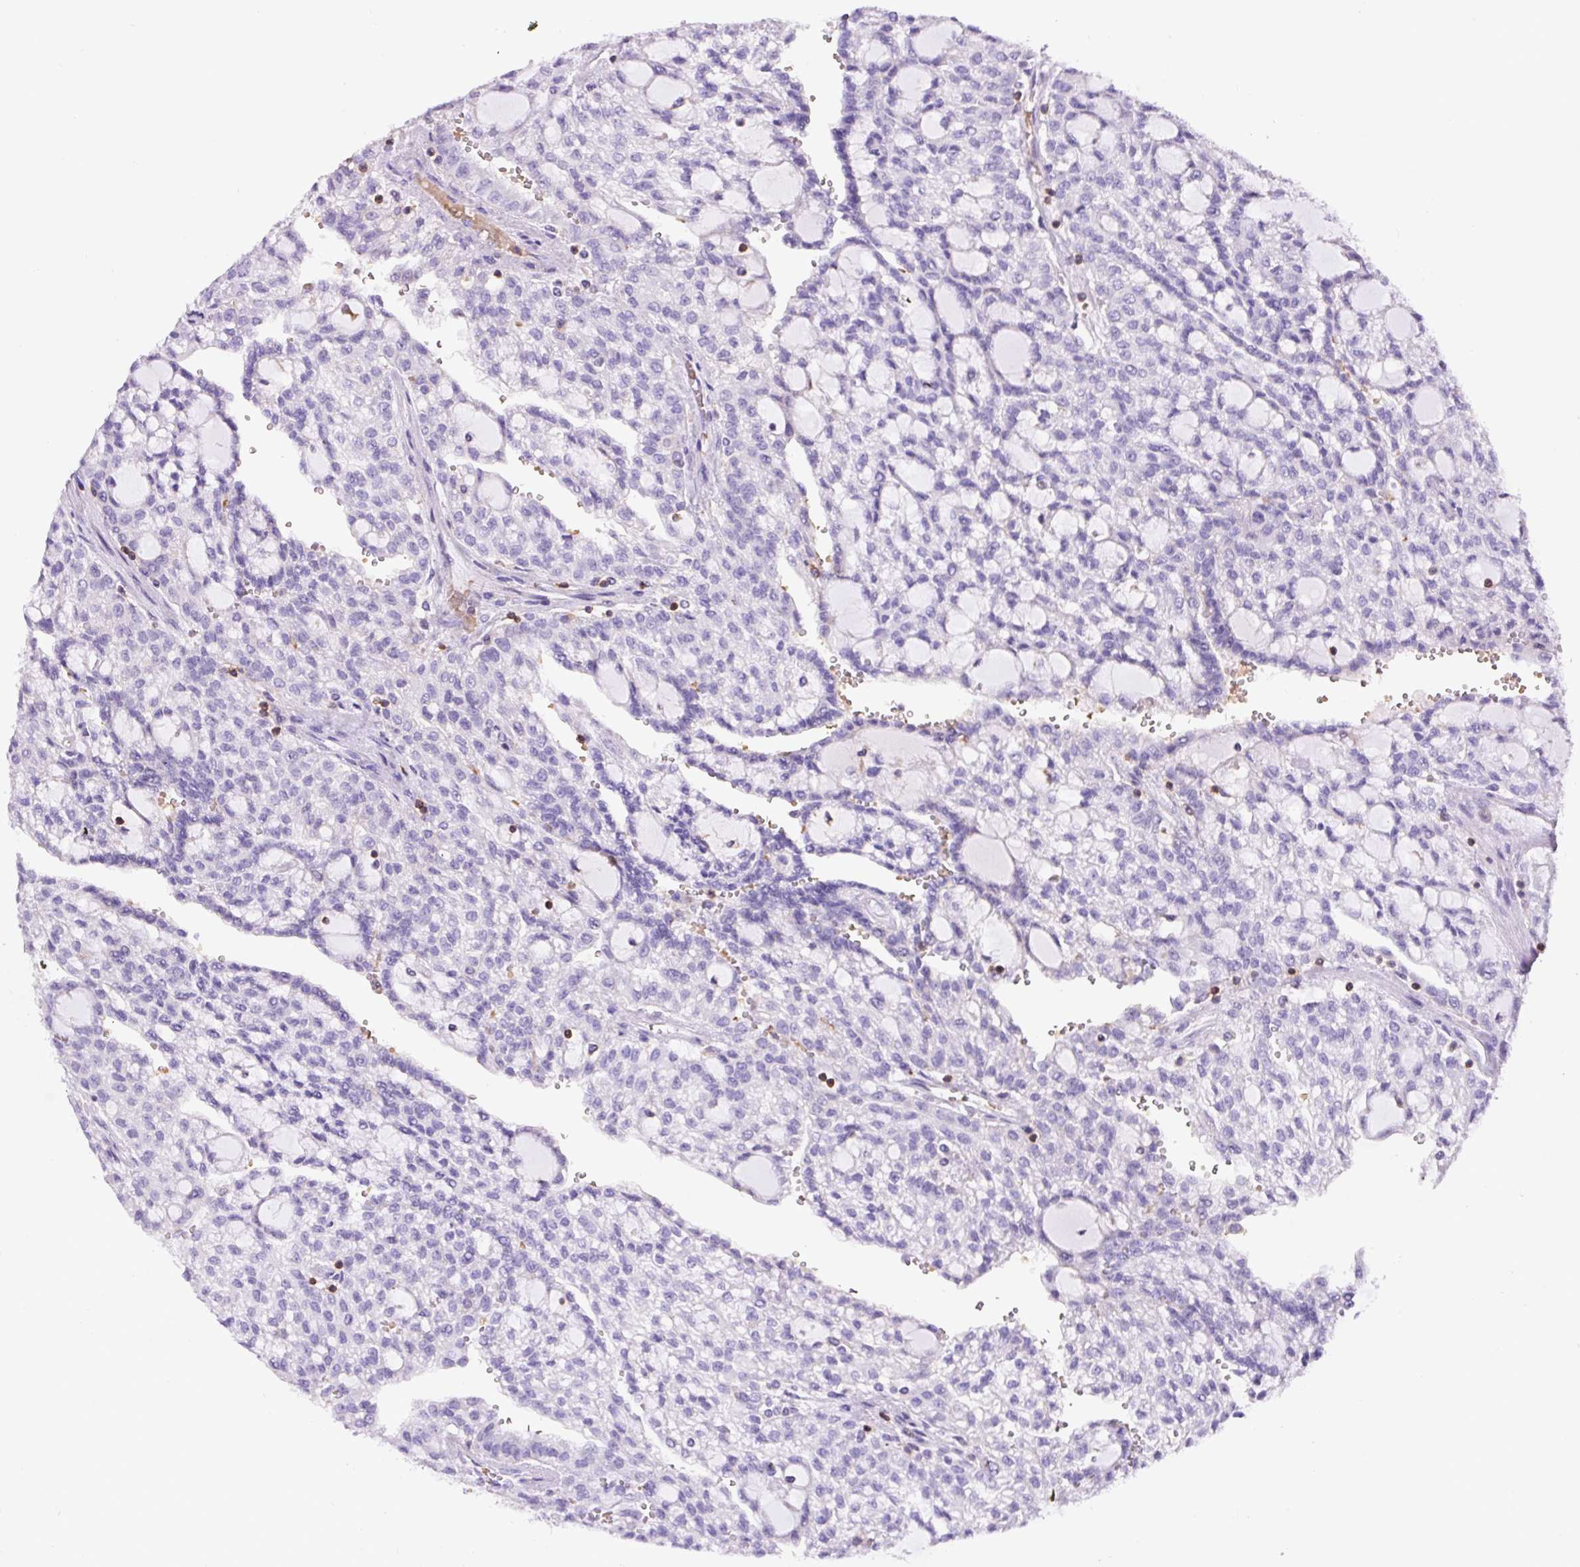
{"staining": {"intensity": "negative", "quantity": "none", "location": "none"}, "tissue": "renal cancer", "cell_type": "Tumor cells", "image_type": "cancer", "snomed": [{"axis": "morphology", "description": "Adenocarcinoma, NOS"}, {"axis": "topography", "description": "Kidney"}], "caption": "Immunohistochemistry of human renal adenocarcinoma demonstrates no positivity in tumor cells. Brightfield microscopy of IHC stained with DAB (brown) and hematoxylin (blue), captured at high magnification.", "gene": "FAM228B", "patient": {"sex": "male", "age": 63}}